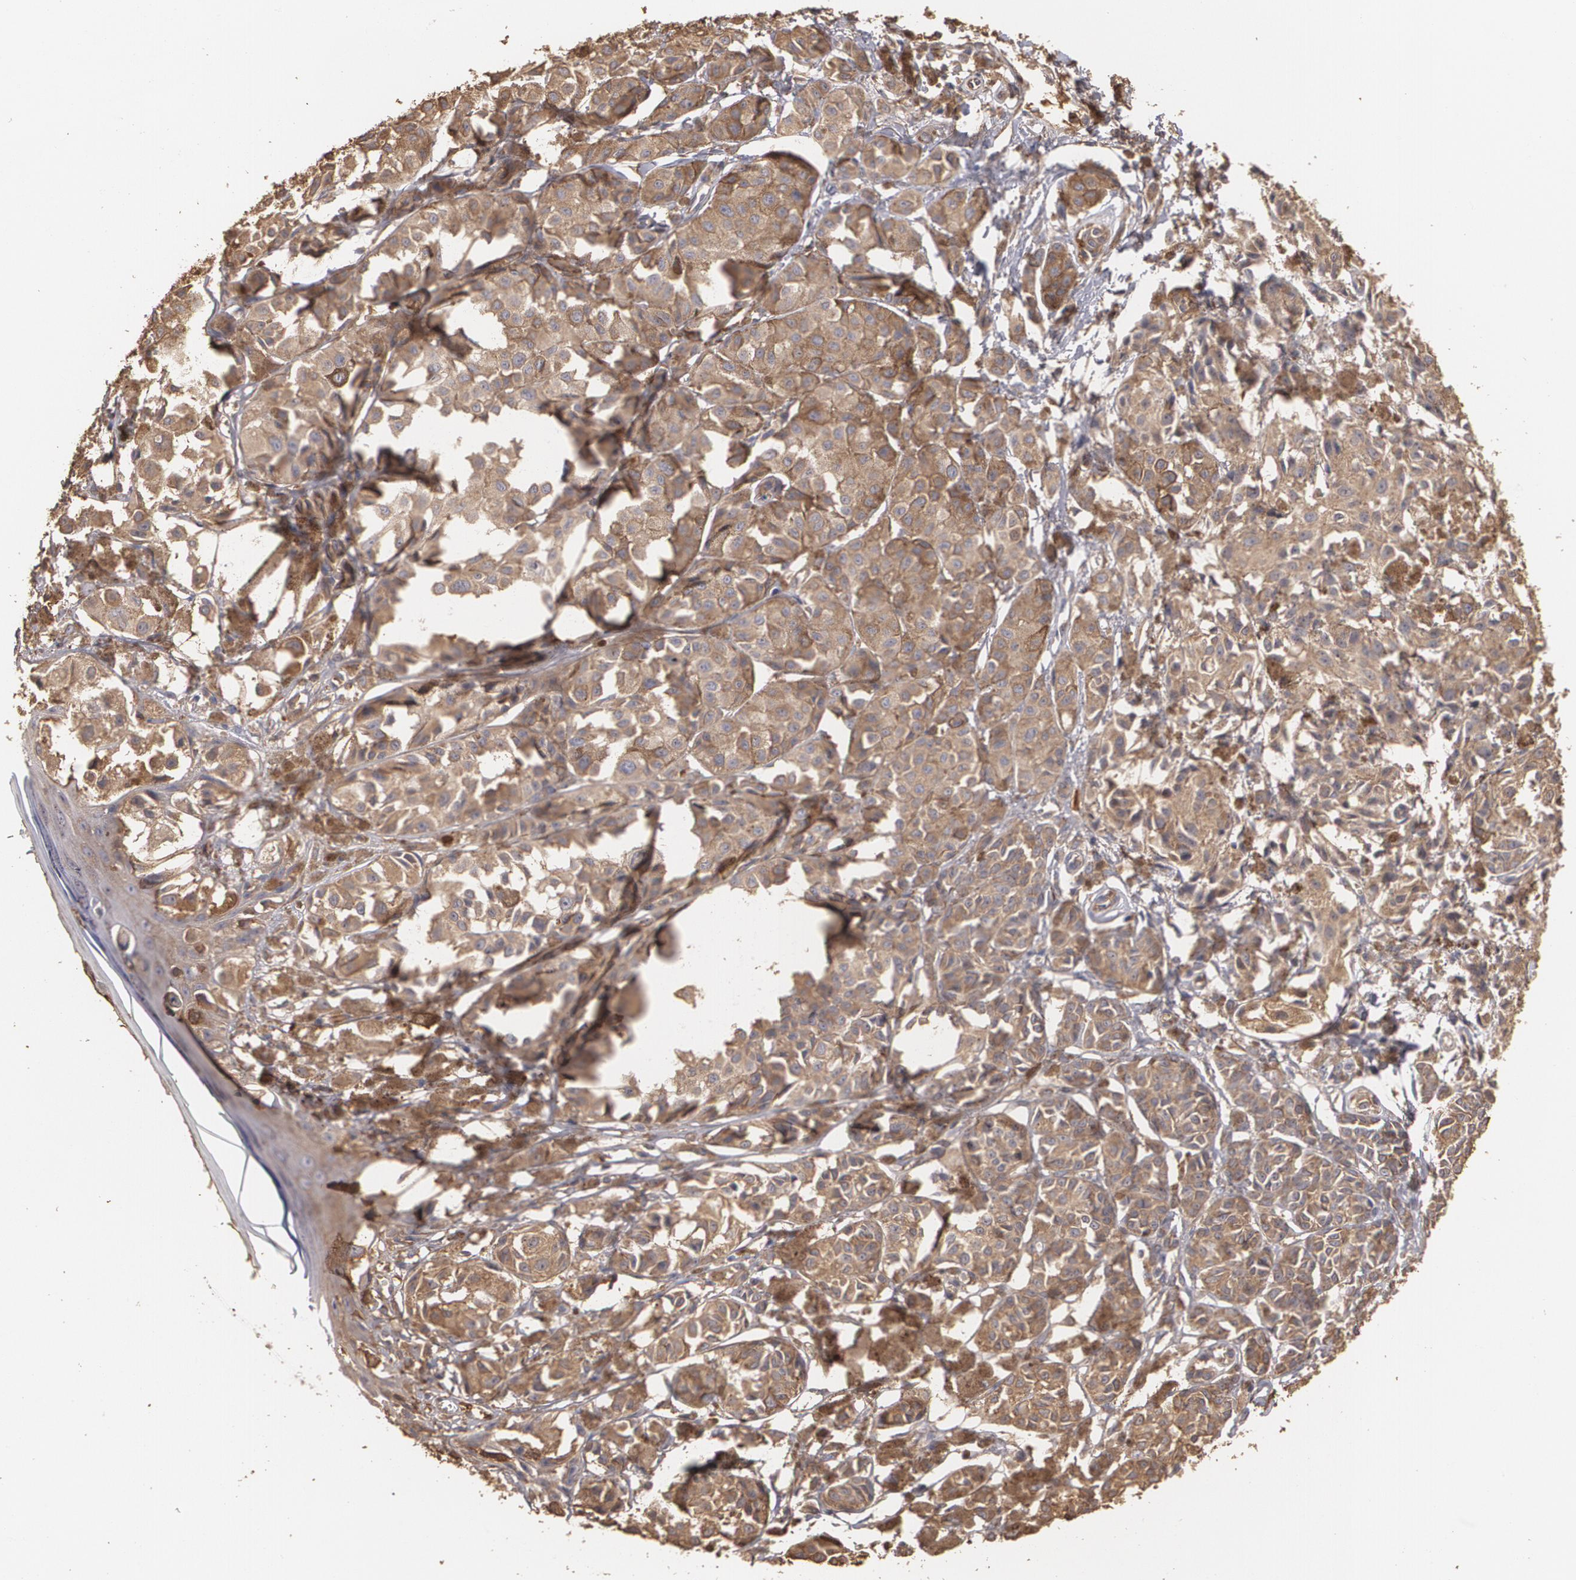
{"staining": {"intensity": "moderate", "quantity": ">75%", "location": "cytoplasmic/membranous"}, "tissue": "melanoma", "cell_type": "Tumor cells", "image_type": "cancer", "snomed": [{"axis": "morphology", "description": "Malignant melanoma, NOS"}, {"axis": "topography", "description": "Skin"}], "caption": "Moderate cytoplasmic/membranous expression for a protein is present in approximately >75% of tumor cells of malignant melanoma using immunohistochemistry.", "gene": "PON1", "patient": {"sex": "male", "age": 76}}